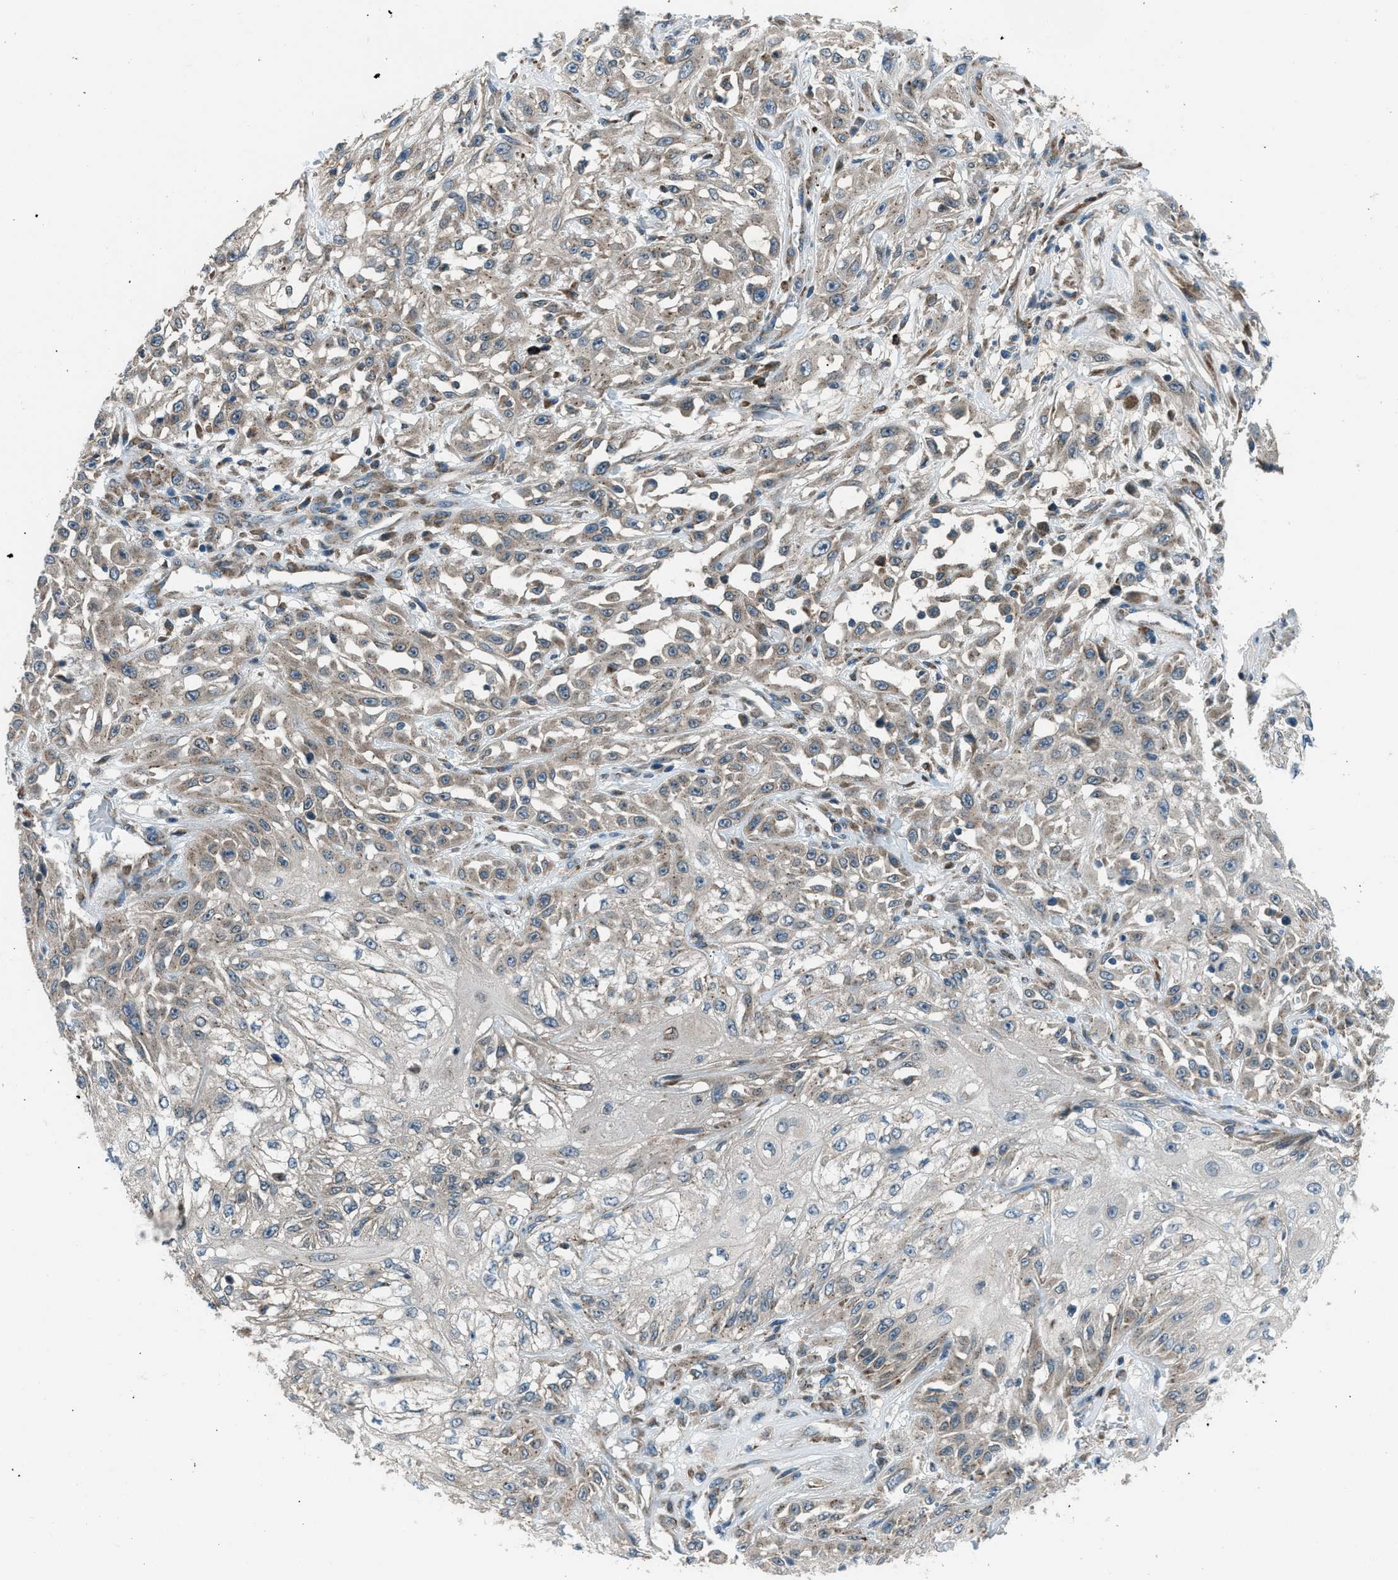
{"staining": {"intensity": "weak", "quantity": "25%-75%", "location": "cytoplasmic/membranous"}, "tissue": "skin cancer", "cell_type": "Tumor cells", "image_type": "cancer", "snomed": [{"axis": "morphology", "description": "Squamous cell carcinoma, NOS"}, {"axis": "morphology", "description": "Squamous cell carcinoma, metastatic, NOS"}, {"axis": "topography", "description": "Skin"}, {"axis": "topography", "description": "Lymph node"}], "caption": "Protein staining displays weak cytoplasmic/membranous staining in approximately 25%-75% of tumor cells in skin cancer.", "gene": "EDARADD", "patient": {"sex": "male", "age": 75}}